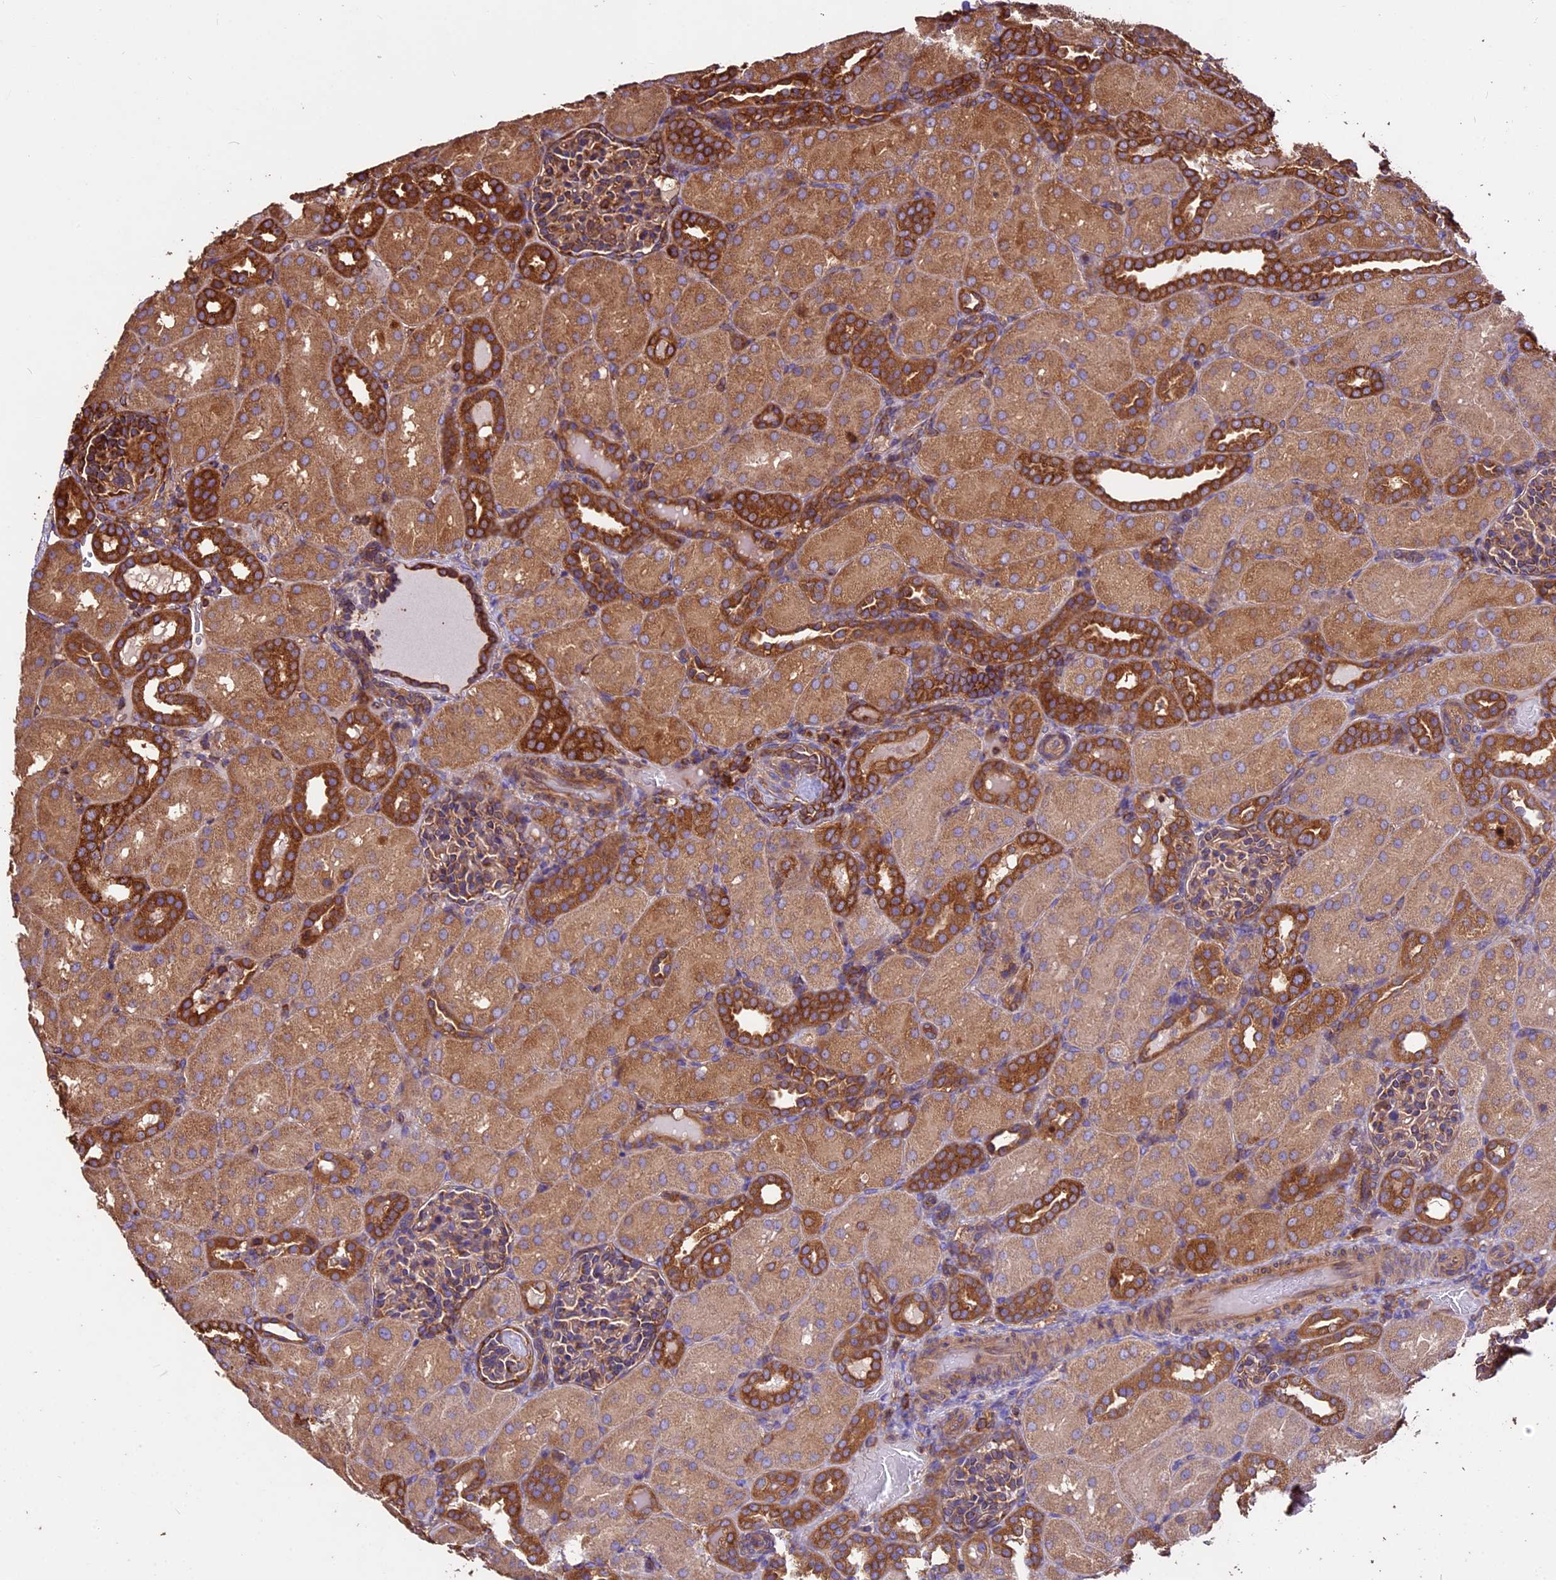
{"staining": {"intensity": "moderate", "quantity": ">75%", "location": "cytoplasmic/membranous"}, "tissue": "kidney", "cell_type": "Cells in glomeruli", "image_type": "normal", "snomed": [{"axis": "morphology", "description": "Normal tissue, NOS"}, {"axis": "topography", "description": "Kidney"}], "caption": "Cells in glomeruli reveal moderate cytoplasmic/membranous expression in about >75% of cells in benign kidney.", "gene": "KARS1", "patient": {"sex": "male", "age": 1}}